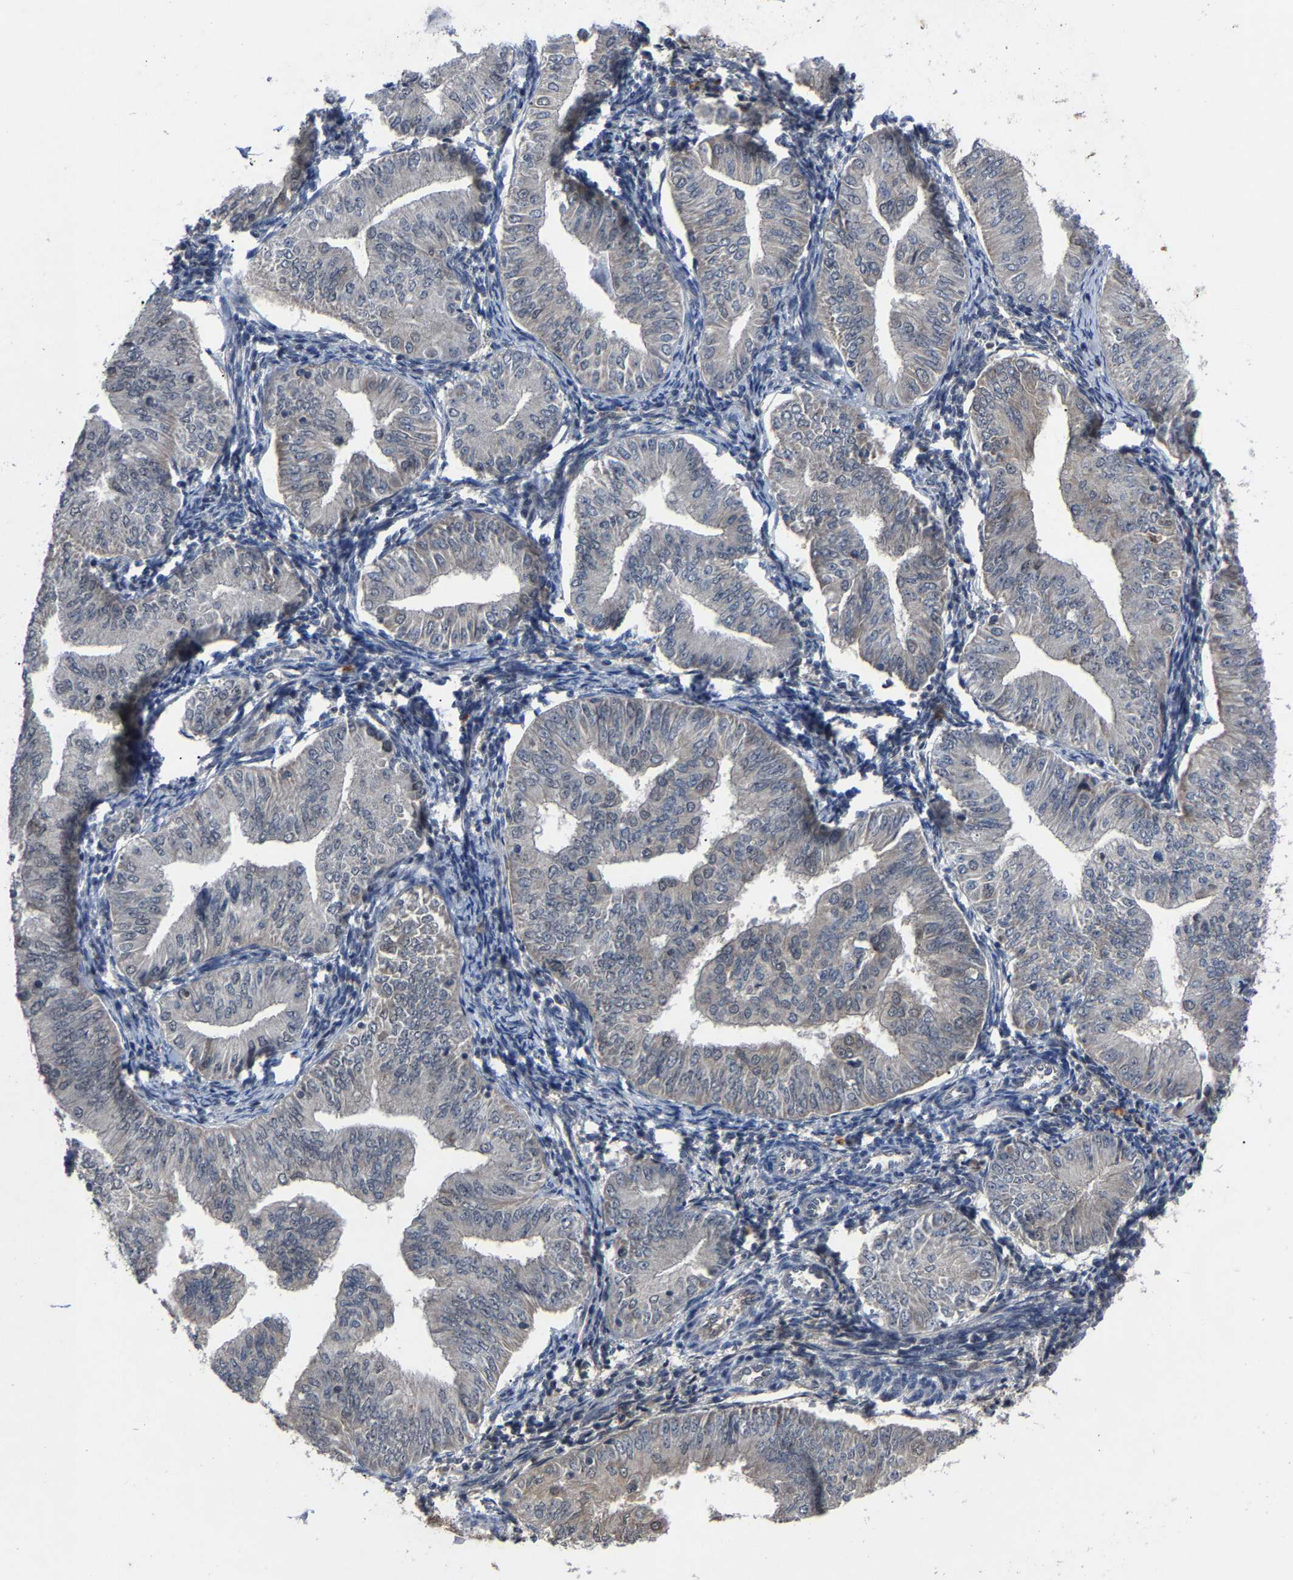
{"staining": {"intensity": "negative", "quantity": "none", "location": "none"}, "tissue": "endometrial cancer", "cell_type": "Tumor cells", "image_type": "cancer", "snomed": [{"axis": "morphology", "description": "Normal tissue, NOS"}, {"axis": "morphology", "description": "Adenocarcinoma, NOS"}, {"axis": "topography", "description": "Endometrium"}], "caption": "The IHC micrograph has no significant positivity in tumor cells of endometrial cancer tissue.", "gene": "LSM8", "patient": {"sex": "female", "age": 53}}